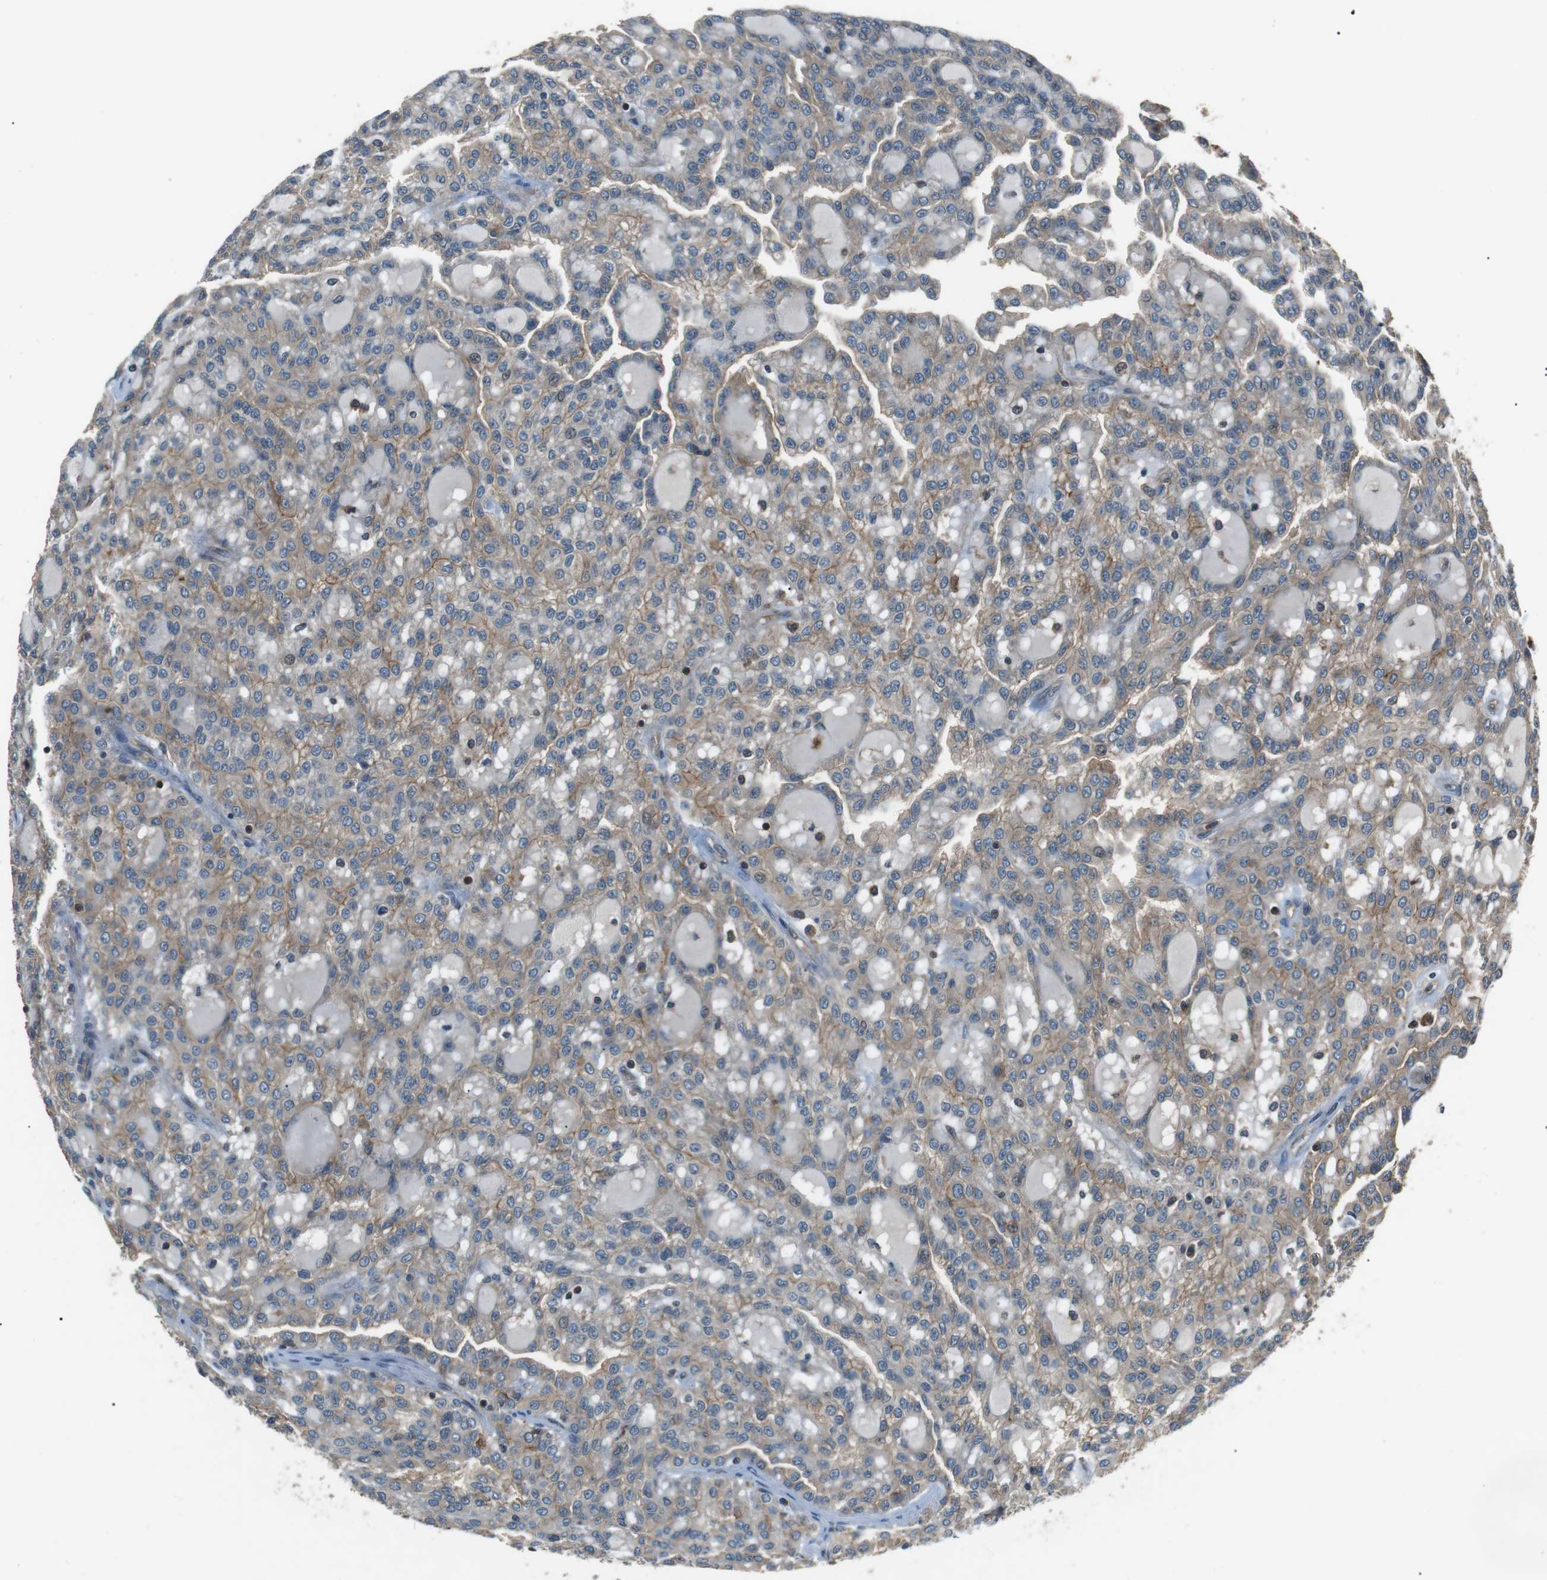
{"staining": {"intensity": "moderate", "quantity": "25%-75%", "location": "cytoplasmic/membranous"}, "tissue": "renal cancer", "cell_type": "Tumor cells", "image_type": "cancer", "snomed": [{"axis": "morphology", "description": "Adenocarcinoma, NOS"}, {"axis": "topography", "description": "Kidney"}], "caption": "An image showing moderate cytoplasmic/membranous positivity in approximately 25%-75% of tumor cells in renal adenocarcinoma, as visualized by brown immunohistochemical staining.", "gene": "GPR161", "patient": {"sex": "male", "age": 63}}